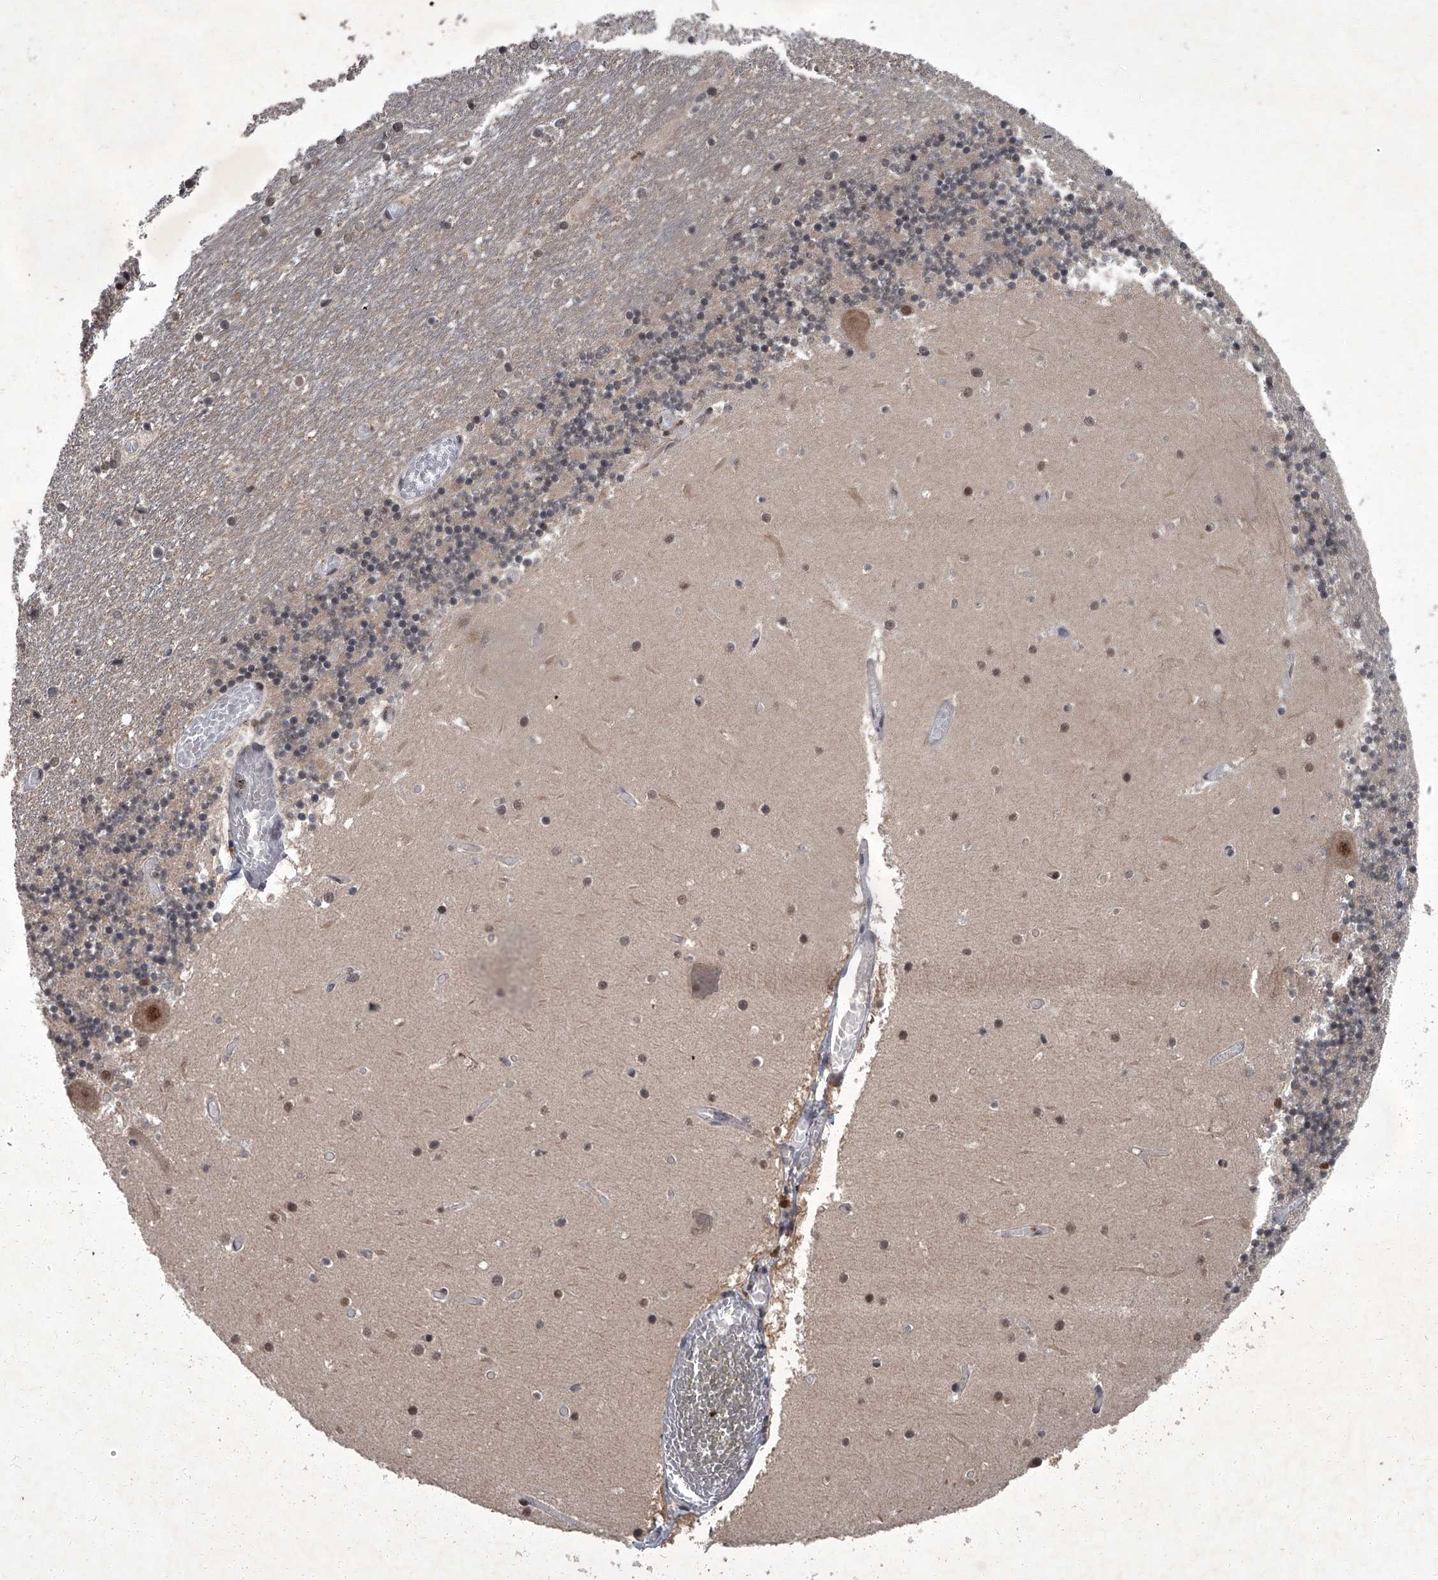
{"staining": {"intensity": "weak", "quantity": "<25%", "location": "nuclear"}, "tissue": "cerebellum", "cell_type": "Cells in granular layer", "image_type": "normal", "snomed": [{"axis": "morphology", "description": "Normal tissue, NOS"}, {"axis": "topography", "description": "Cerebellum"}], "caption": "IHC of normal human cerebellum reveals no staining in cells in granular layer.", "gene": "ZNF518B", "patient": {"sex": "female", "age": 28}}